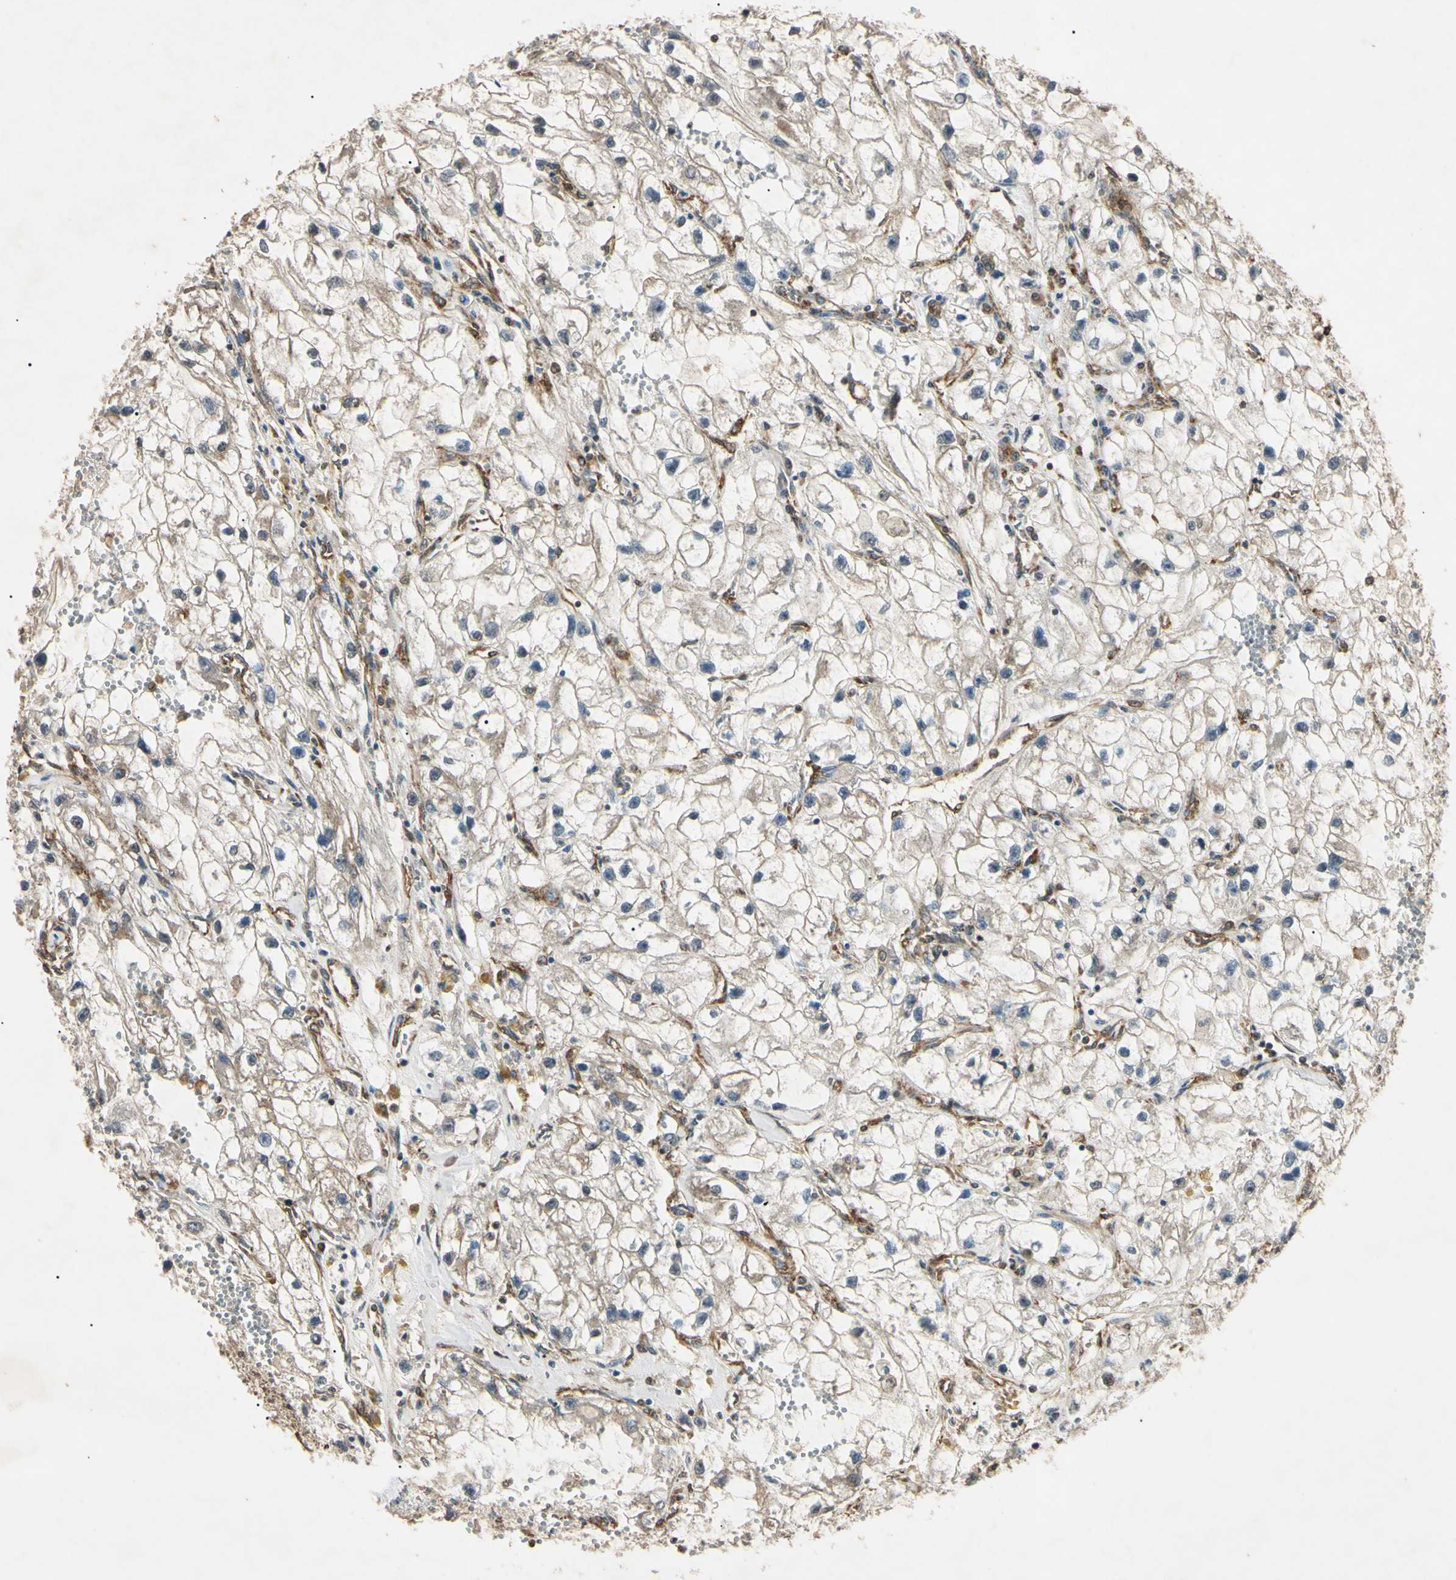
{"staining": {"intensity": "weak", "quantity": "25%-75%", "location": "cytoplasmic/membranous"}, "tissue": "renal cancer", "cell_type": "Tumor cells", "image_type": "cancer", "snomed": [{"axis": "morphology", "description": "Adenocarcinoma, NOS"}, {"axis": "topography", "description": "Kidney"}], "caption": "Renal cancer stained with DAB immunohistochemistry (IHC) exhibits low levels of weak cytoplasmic/membranous expression in about 25%-75% of tumor cells.", "gene": "EPN1", "patient": {"sex": "female", "age": 70}}